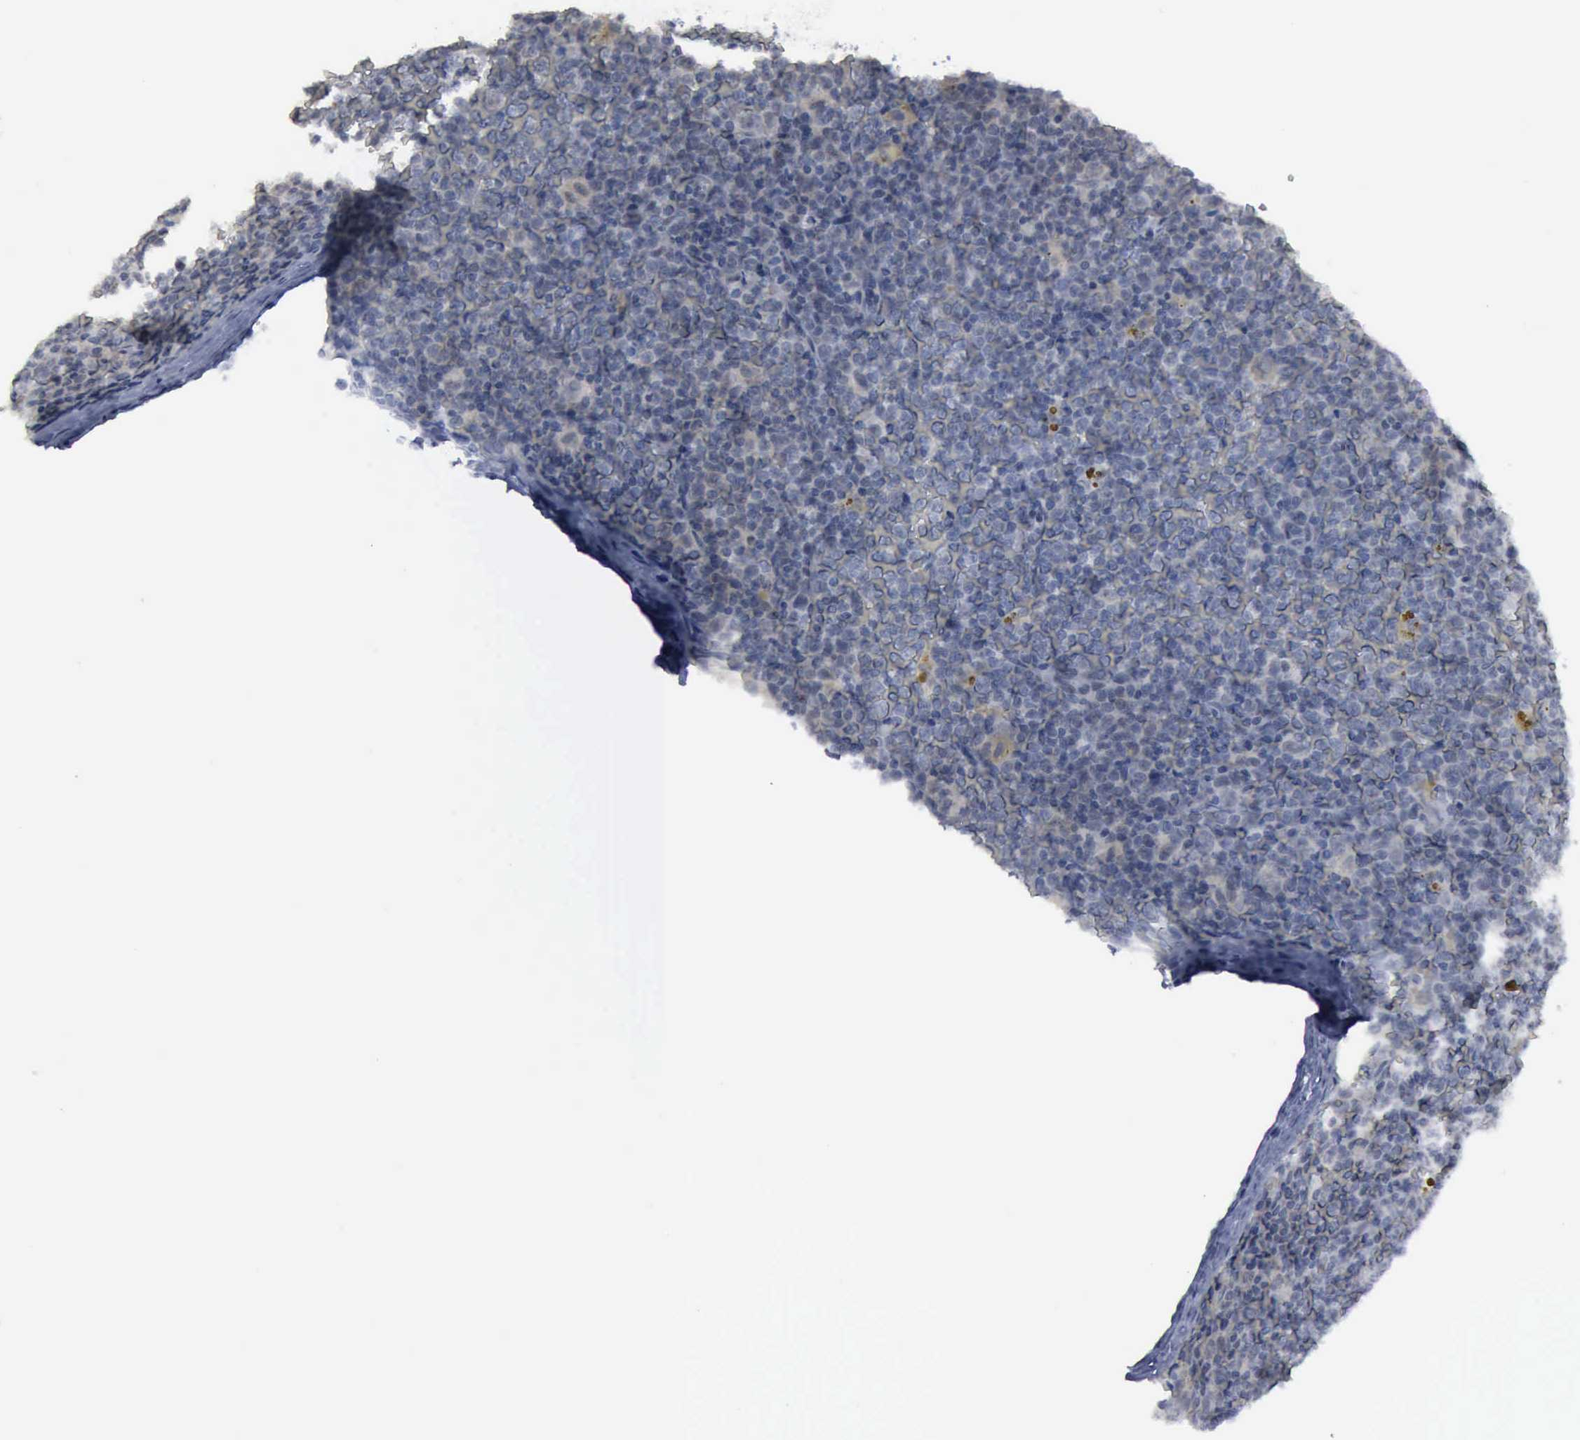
{"staining": {"intensity": "negative", "quantity": "none", "location": "none"}, "tissue": "lymphoma", "cell_type": "Tumor cells", "image_type": "cancer", "snomed": [{"axis": "morphology", "description": "Malignant lymphoma, non-Hodgkin's type, Low grade"}, {"axis": "topography", "description": "Lymph node"}], "caption": "The photomicrograph demonstrates no significant positivity in tumor cells of lymphoma. The staining was performed using DAB to visualize the protein expression in brown, while the nuclei were stained in blue with hematoxylin (Magnification: 20x).", "gene": "BRD1", "patient": {"sex": "male", "age": 50}}